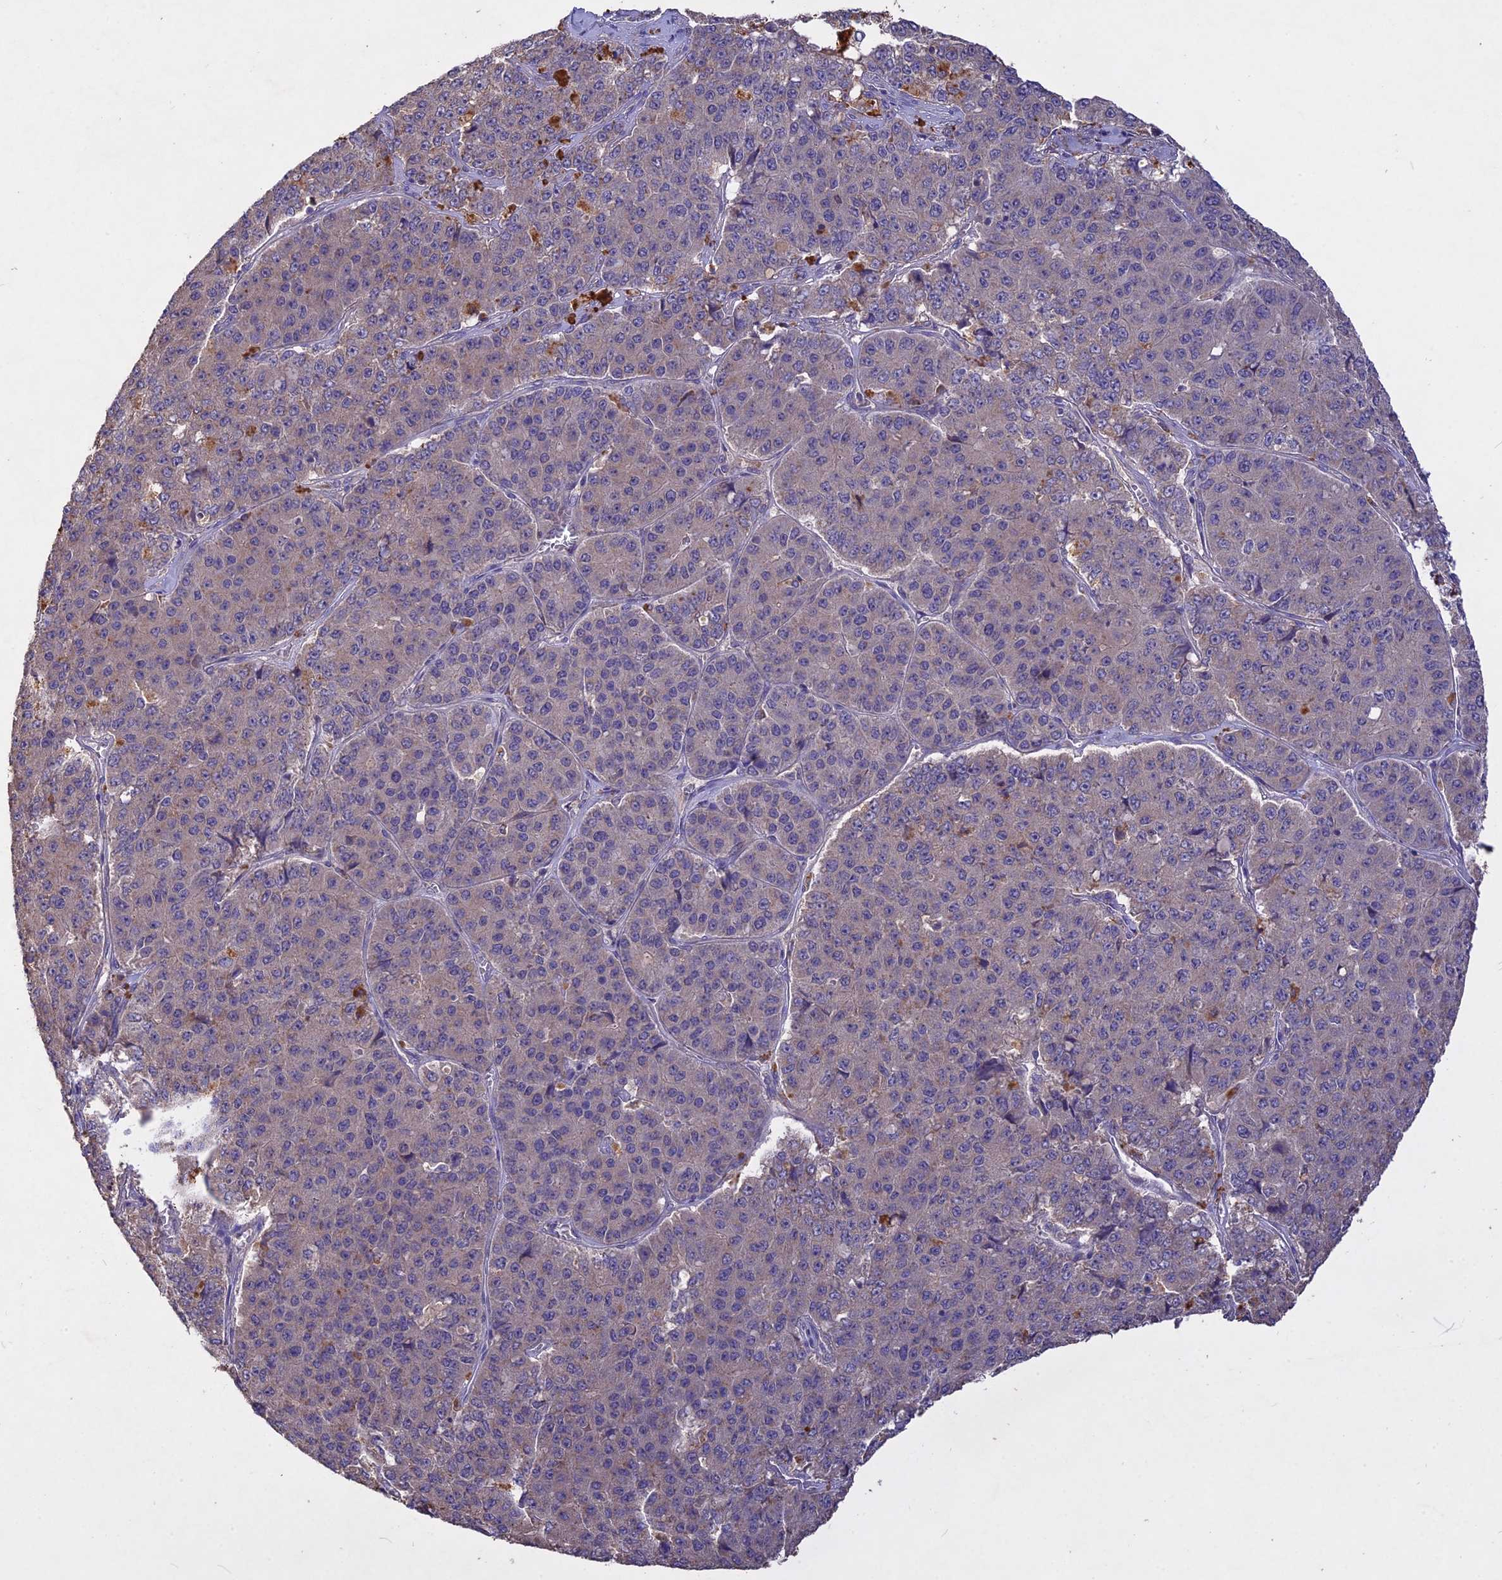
{"staining": {"intensity": "negative", "quantity": "none", "location": "none"}, "tissue": "pancreatic cancer", "cell_type": "Tumor cells", "image_type": "cancer", "snomed": [{"axis": "morphology", "description": "Adenocarcinoma, NOS"}, {"axis": "topography", "description": "Pancreas"}], "caption": "IHC image of human adenocarcinoma (pancreatic) stained for a protein (brown), which demonstrates no staining in tumor cells.", "gene": "SLC26A4", "patient": {"sex": "male", "age": 50}}